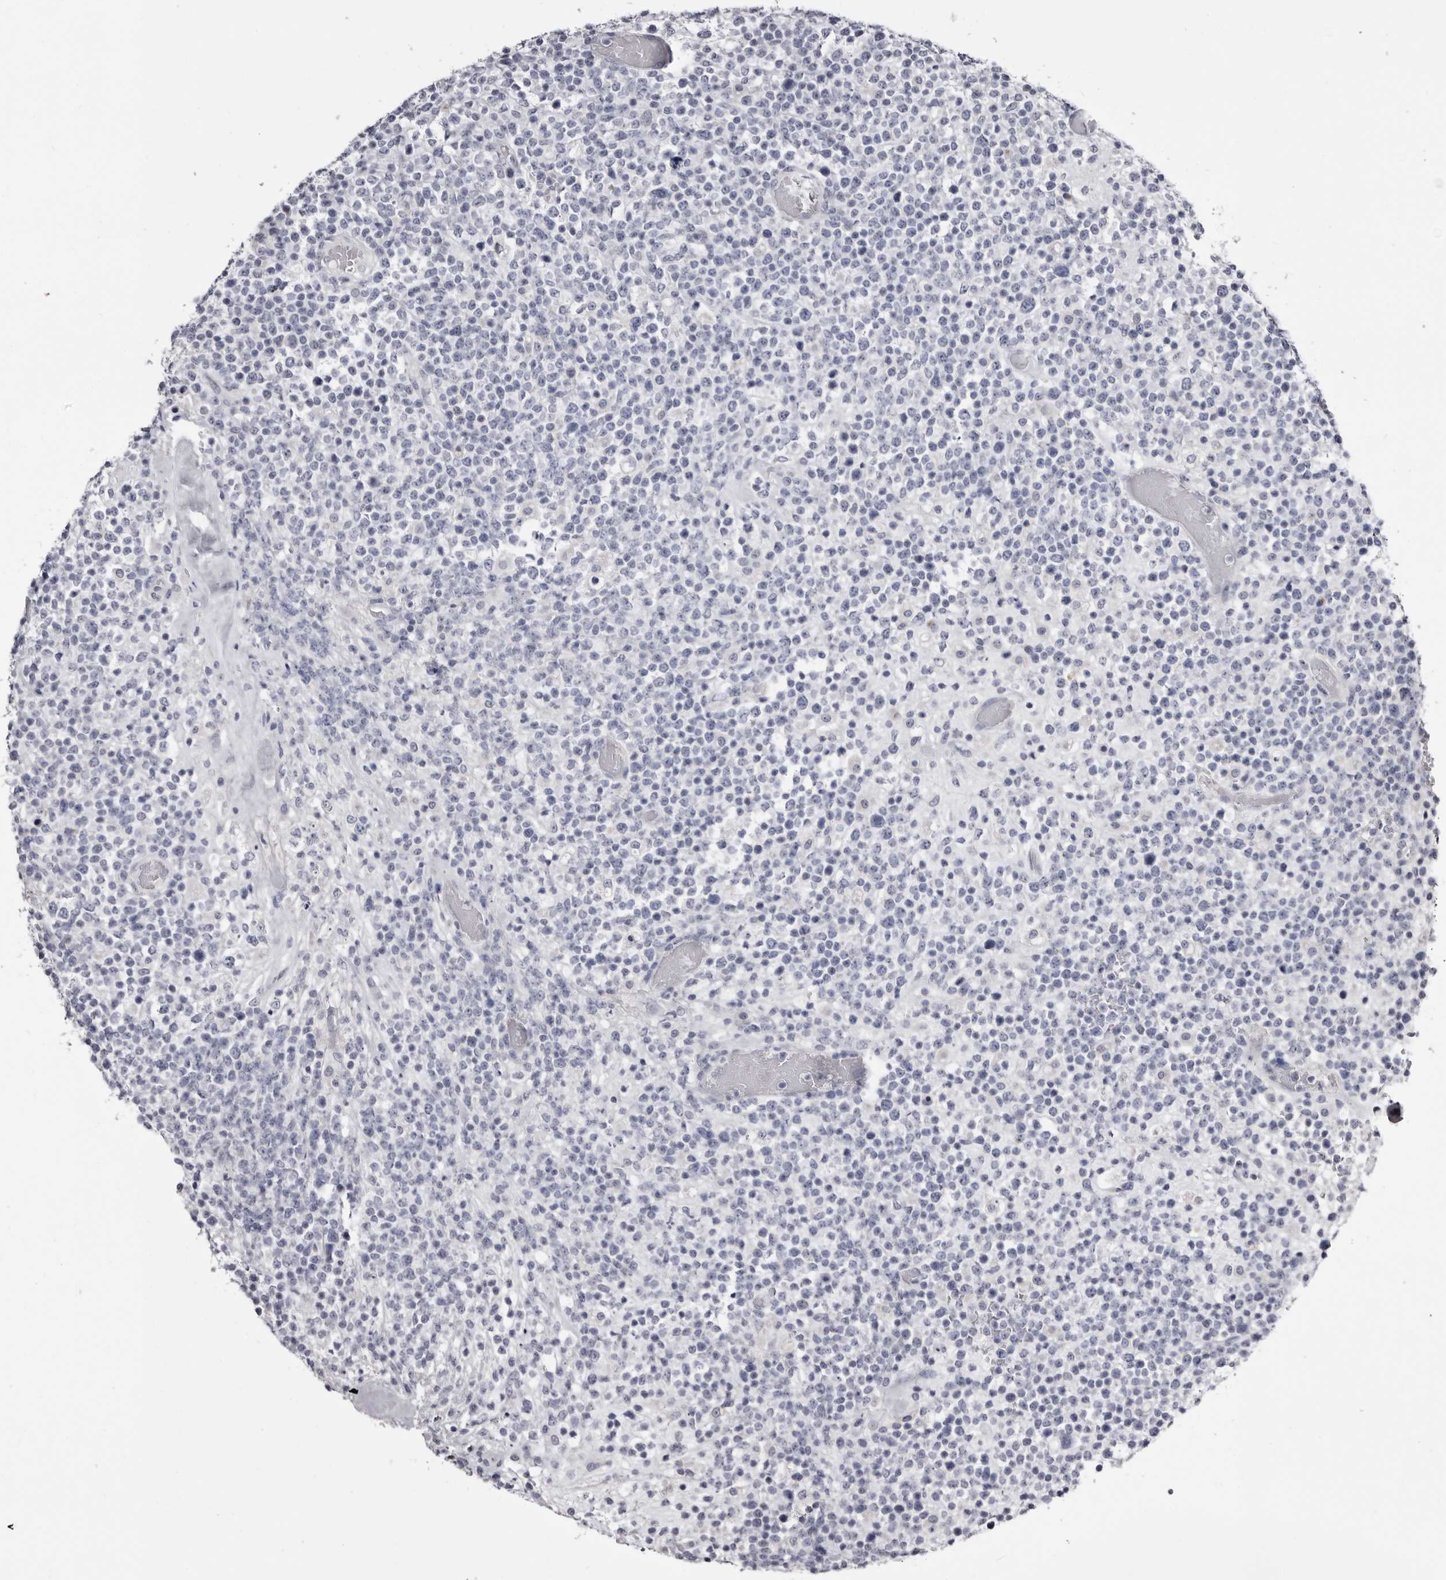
{"staining": {"intensity": "negative", "quantity": "none", "location": "none"}, "tissue": "lymphoma", "cell_type": "Tumor cells", "image_type": "cancer", "snomed": [{"axis": "morphology", "description": "Malignant lymphoma, non-Hodgkin's type, High grade"}, {"axis": "topography", "description": "Colon"}], "caption": "Immunohistochemistry histopathology image of neoplastic tissue: human high-grade malignant lymphoma, non-Hodgkin's type stained with DAB (3,3'-diaminobenzidine) displays no significant protein positivity in tumor cells.", "gene": "CASQ1", "patient": {"sex": "female", "age": 53}}